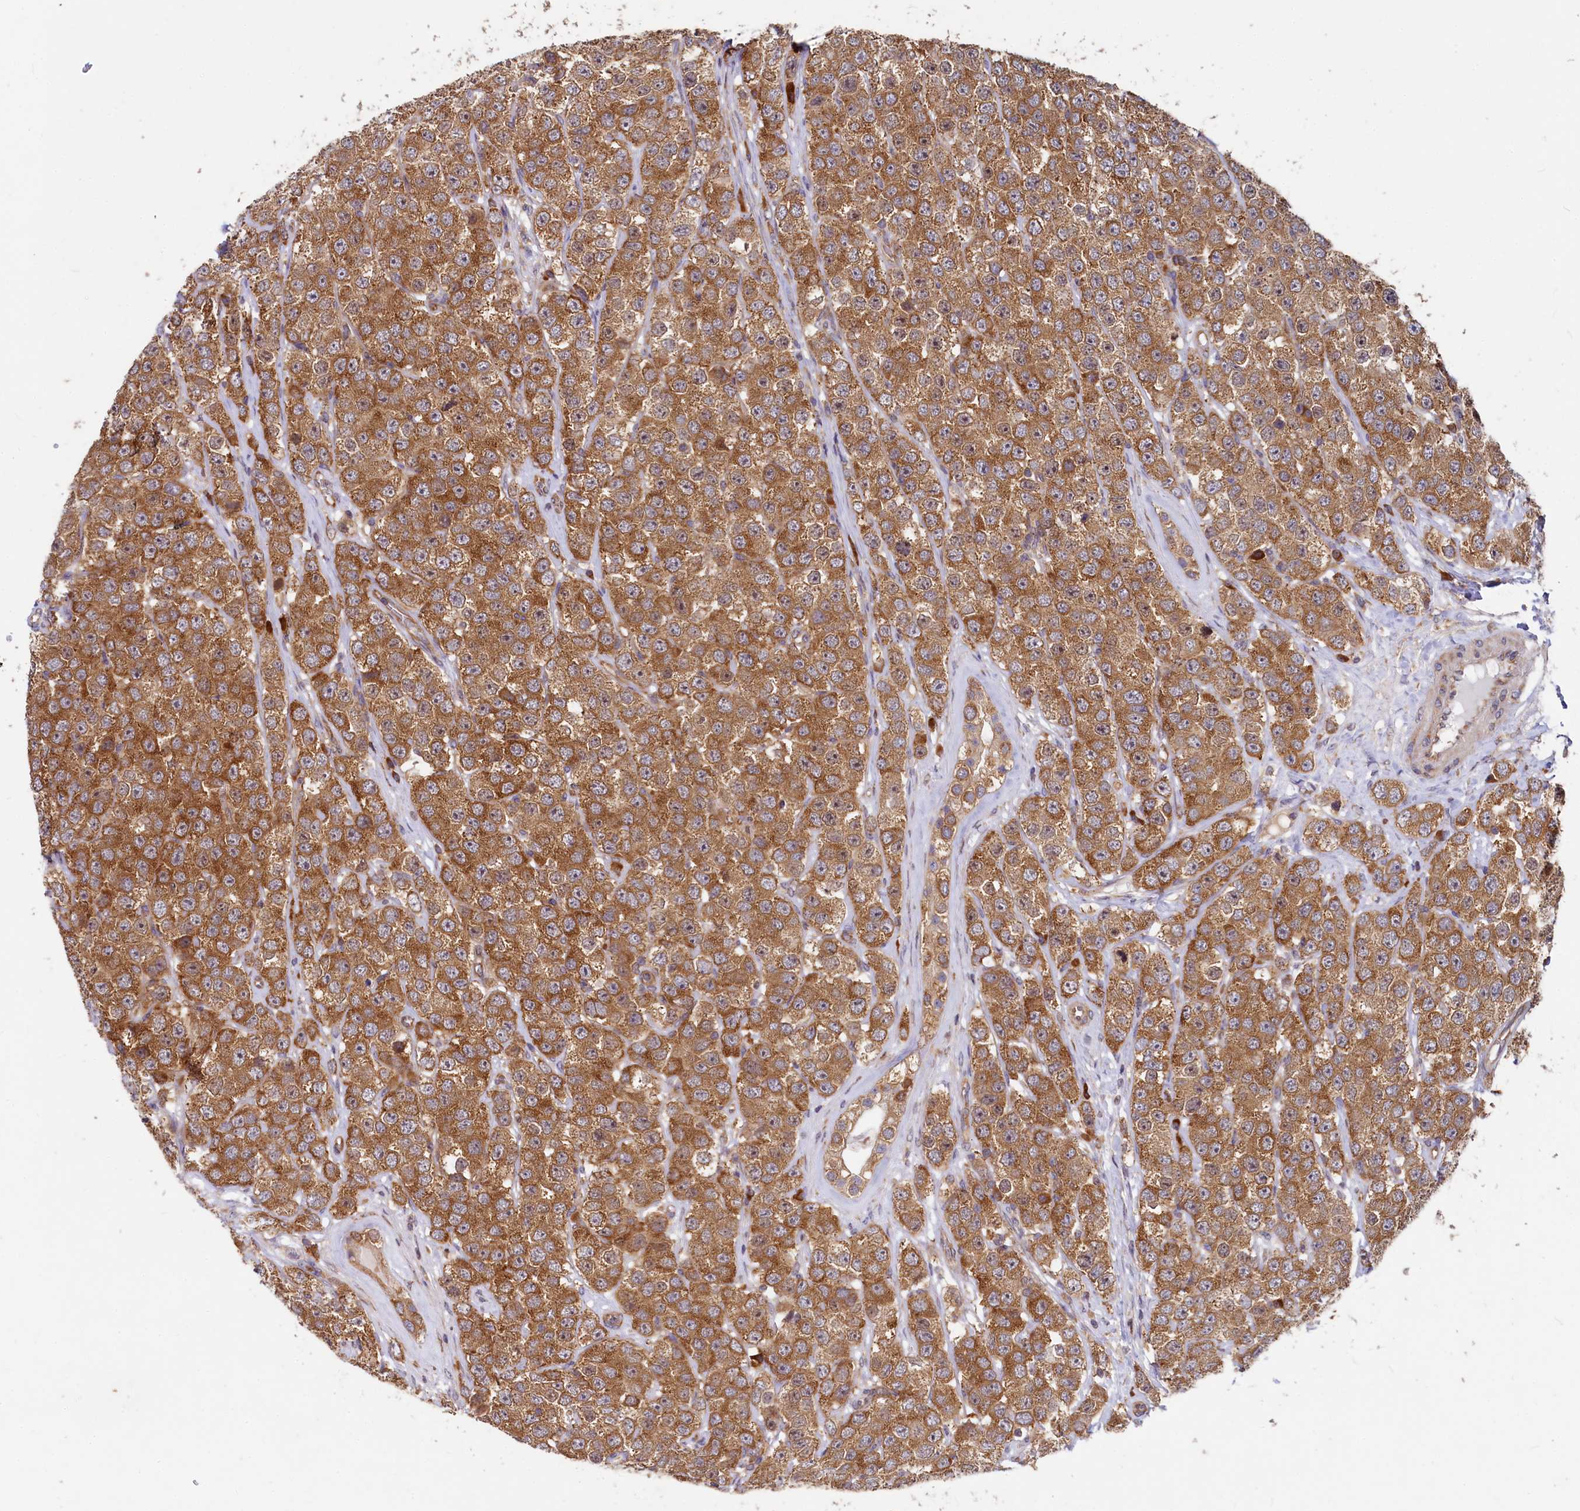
{"staining": {"intensity": "strong", "quantity": ">75%", "location": "cytoplasmic/membranous"}, "tissue": "testis cancer", "cell_type": "Tumor cells", "image_type": "cancer", "snomed": [{"axis": "morphology", "description": "Seminoma, NOS"}, {"axis": "topography", "description": "Testis"}], "caption": "An image of seminoma (testis) stained for a protein demonstrates strong cytoplasmic/membranous brown staining in tumor cells.", "gene": "EIF2B2", "patient": {"sex": "male", "age": 28}}